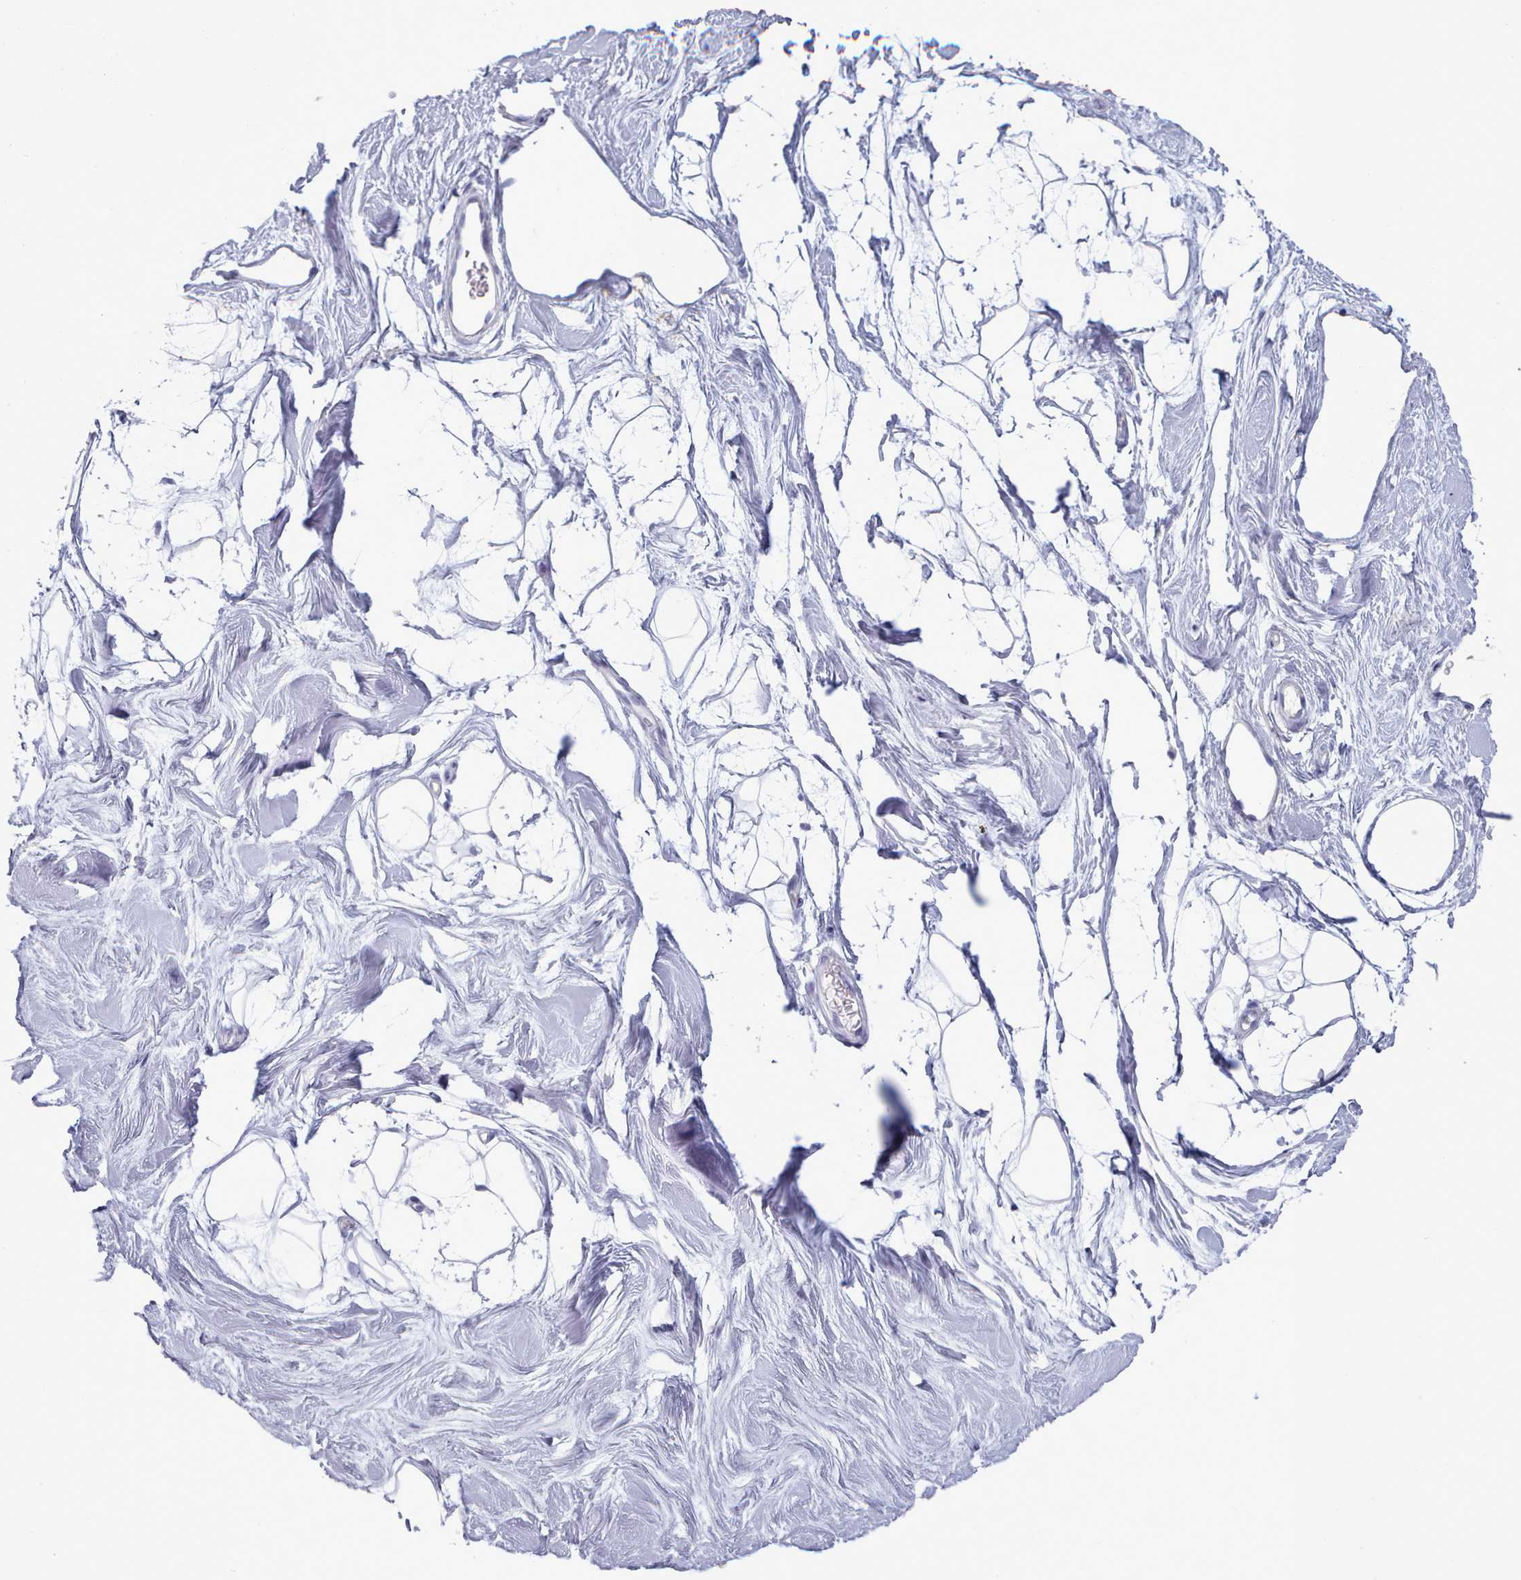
{"staining": {"intensity": "negative", "quantity": "none", "location": "none"}, "tissue": "breast", "cell_type": "Adipocytes", "image_type": "normal", "snomed": [{"axis": "morphology", "description": "Normal tissue, NOS"}, {"axis": "topography", "description": "Breast"}], "caption": "Micrograph shows no significant protein staining in adipocytes of benign breast. (DAB (3,3'-diaminobenzidine) immunohistochemistry (IHC) visualized using brightfield microscopy, high magnification).", "gene": "HAO1", "patient": {"sex": "female", "age": 26}}